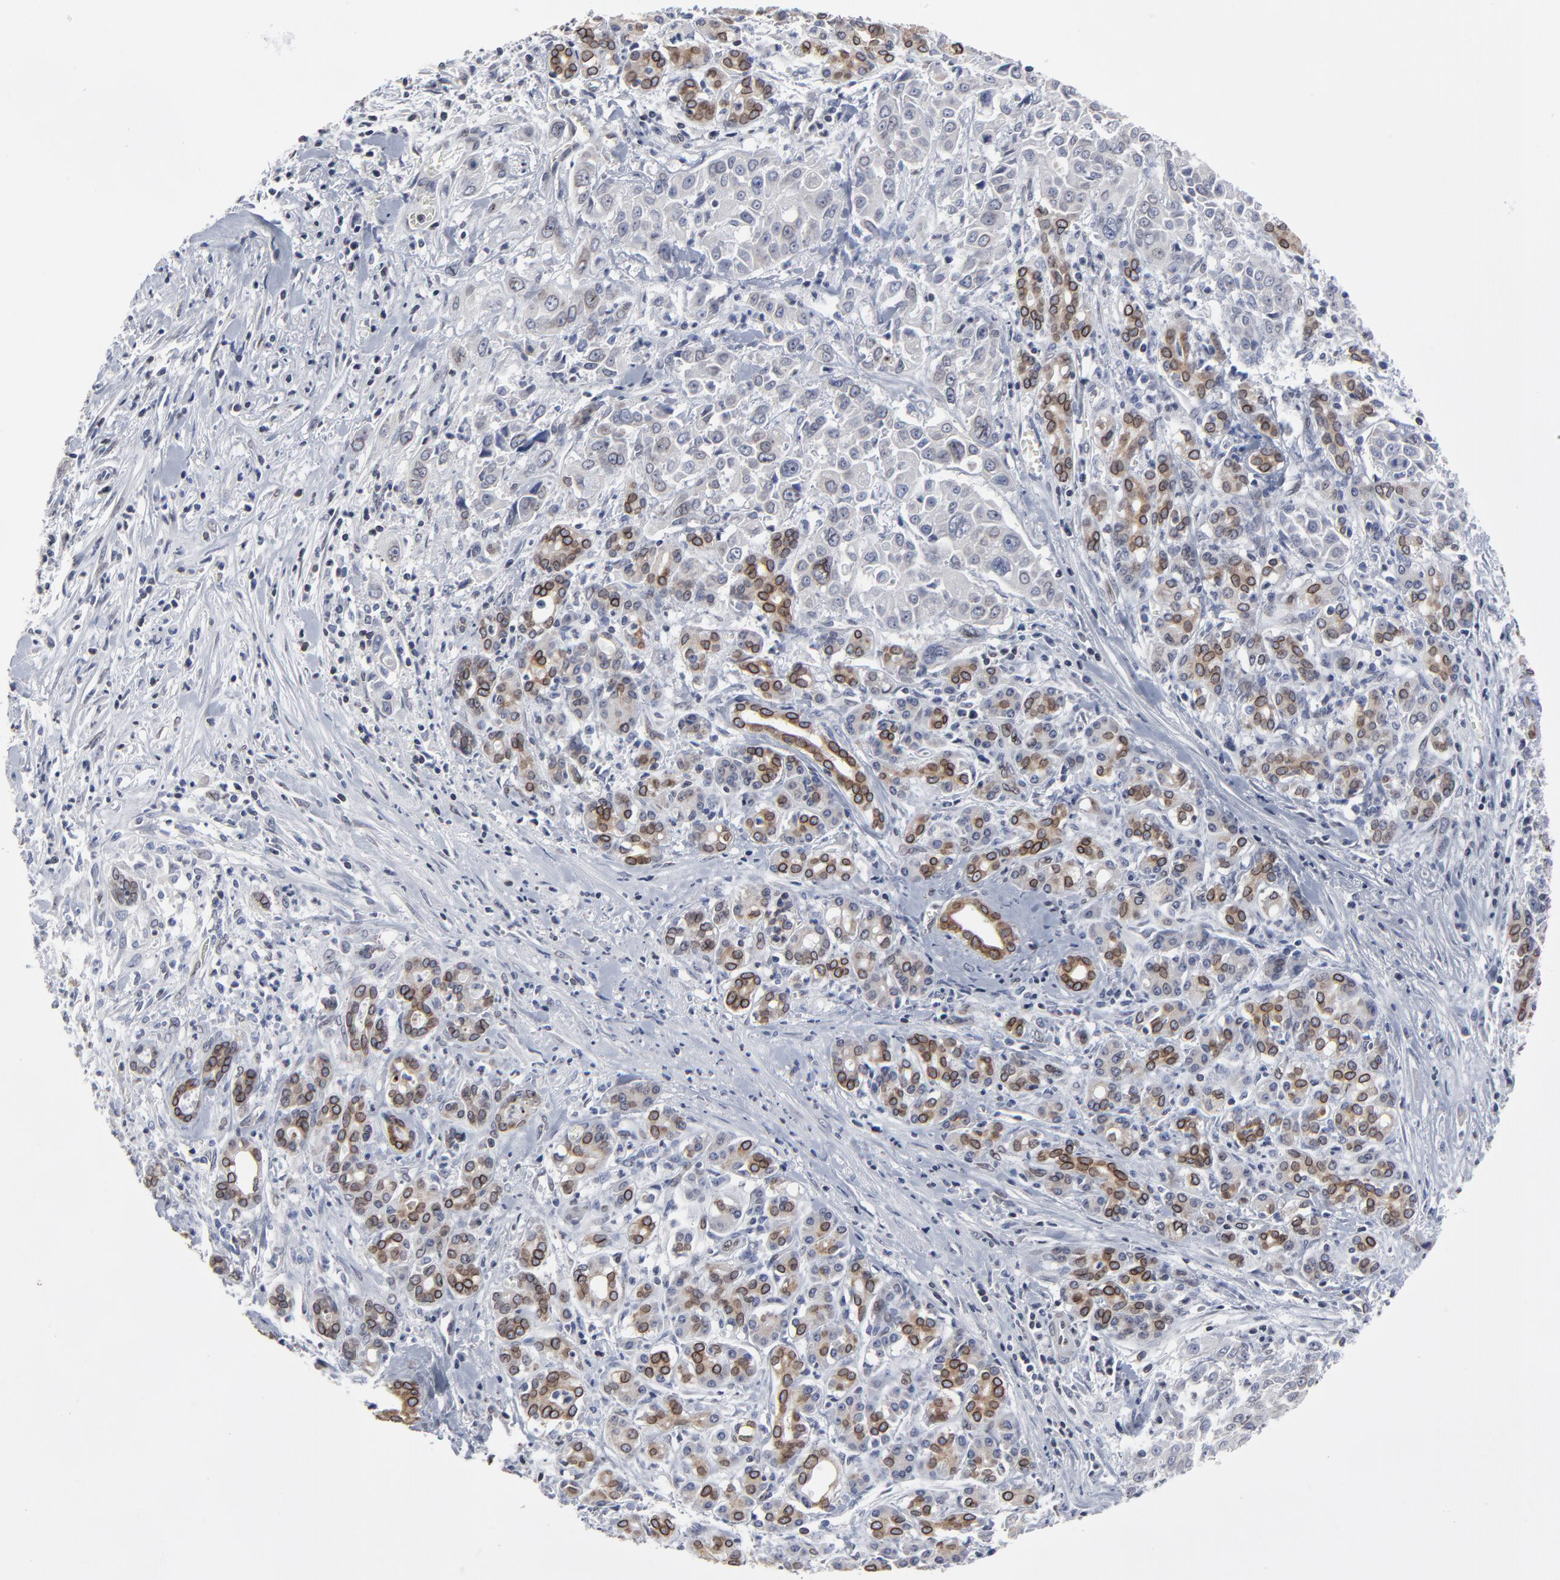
{"staining": {"intensity": "moderate", "quantity": ">75%", "location": "cytoplasmic/membranous,nuclear"}, "tissue": "pancreatic cancer", "cell_type": "Tumor cells", "image_type": "cancer", "snomed": [{"axis": "morphology", "description": "Adenocarcinoma, NOS"}, {"axis": "topography", "description": "Pancreas"}], "caption": "A medium amount of moderate cytoplasmic/membranous and nuclear expression is appreciated in approximately >75% of tumor cells in adenocarcinoma (pancreatic) tissue. The staining was performed using DAB (3,3'-diaminobenzidine), with brown indicating positive protein expression. Nuclei are stained blue with hematoxylin.", "gene": "SYNE2", "patient": {"sex": "female", "age": 52}}